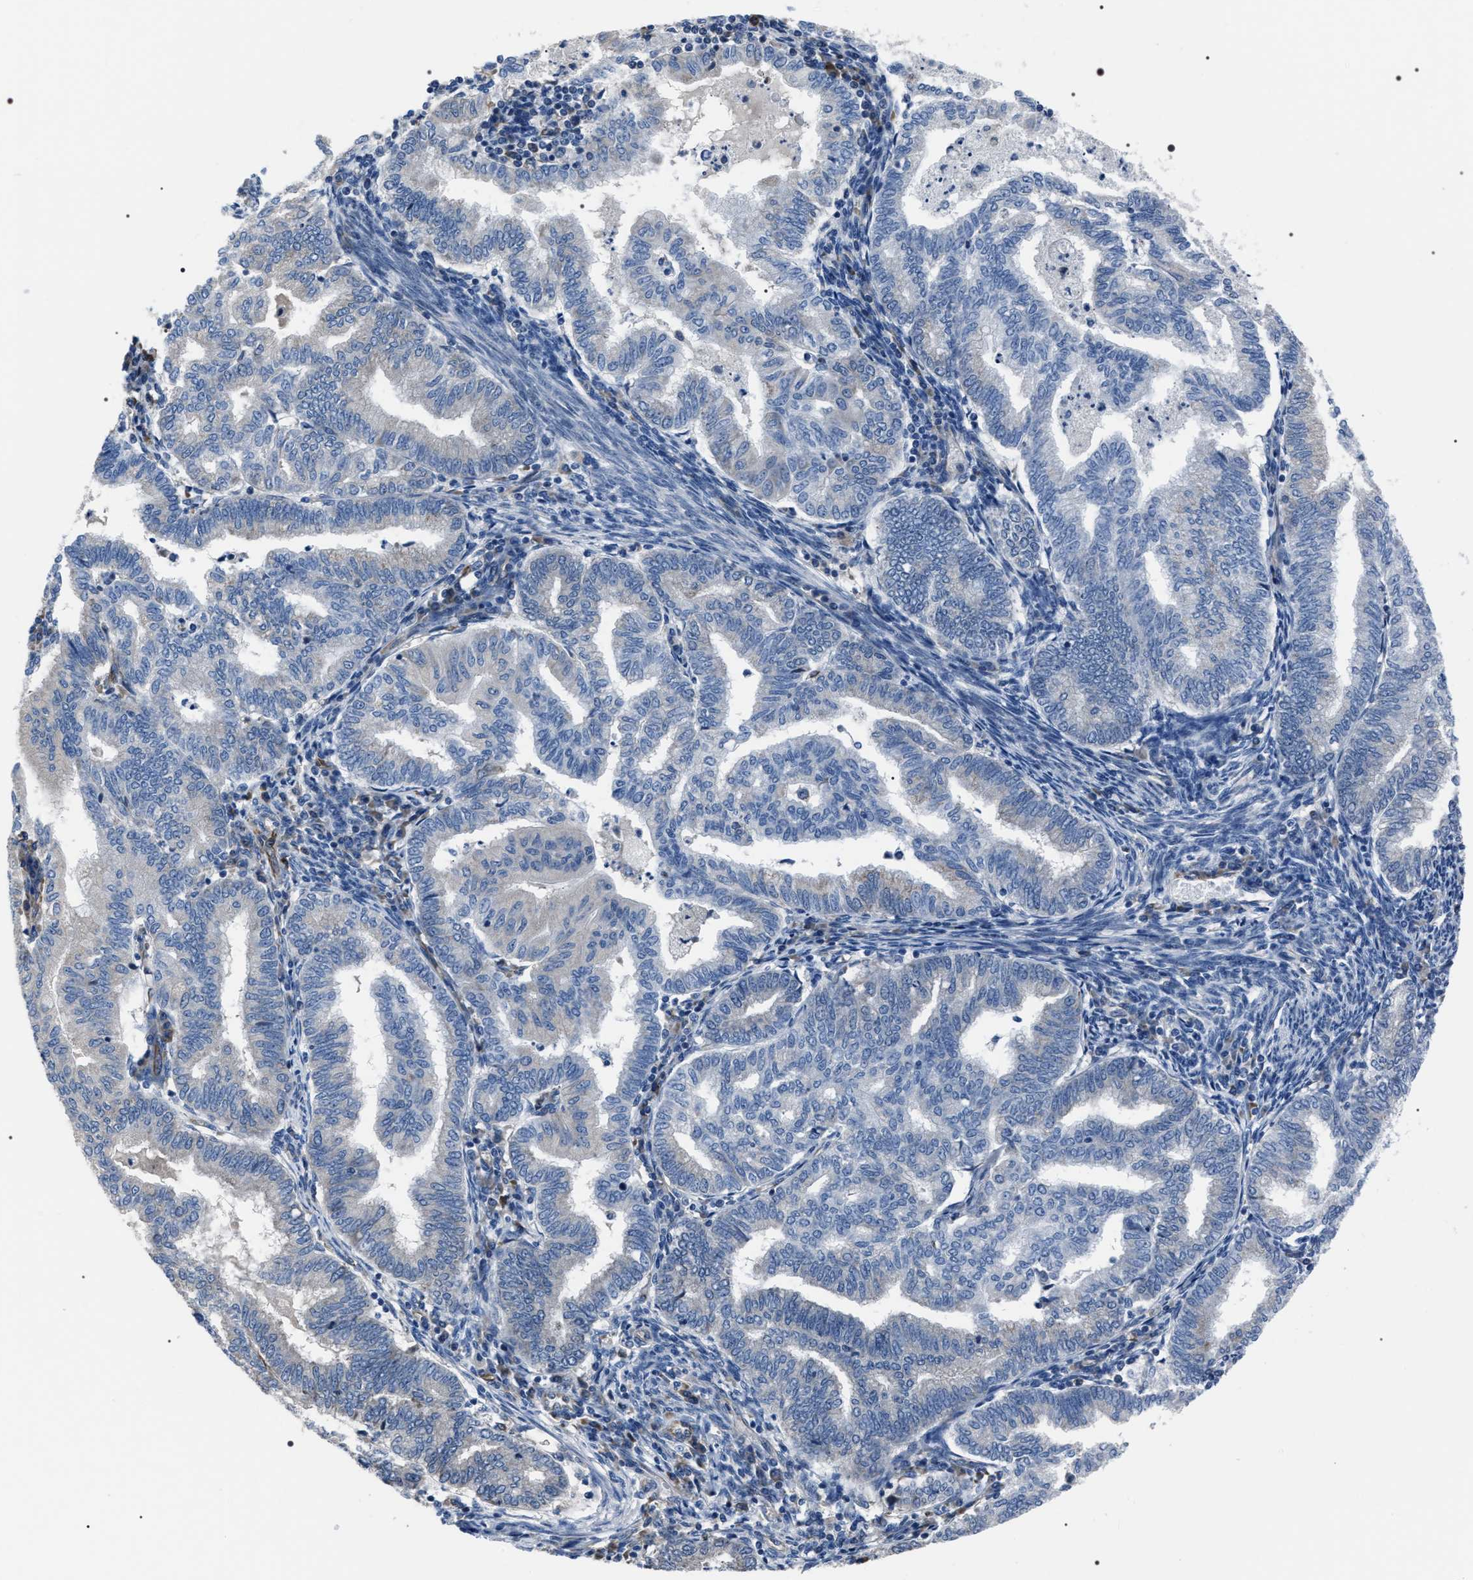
{"staining": {"intensity": "negative", "quantity": "none", "location": "none"}, "tissue": "endometrial cancer", "cell_type": "Tumor cells", "image_type": "cancer", "snomed": [{"axis": "morphology", "description": "Polyp, NOS"}, {"axis": "morphology", "description": "Adenocarcinoma, NOS"}, {"axis": "morphology", "description": "Adenoma, NOS"}, {"axis": "topography", "description": "Endometrium"}], "caption": "This is an immunohistochemistry histopathology image of endometrial cancer. There is no staining in tumor cells.", "gene": "PKD1L1", "patient": {"sex": "female", "age": 79}}